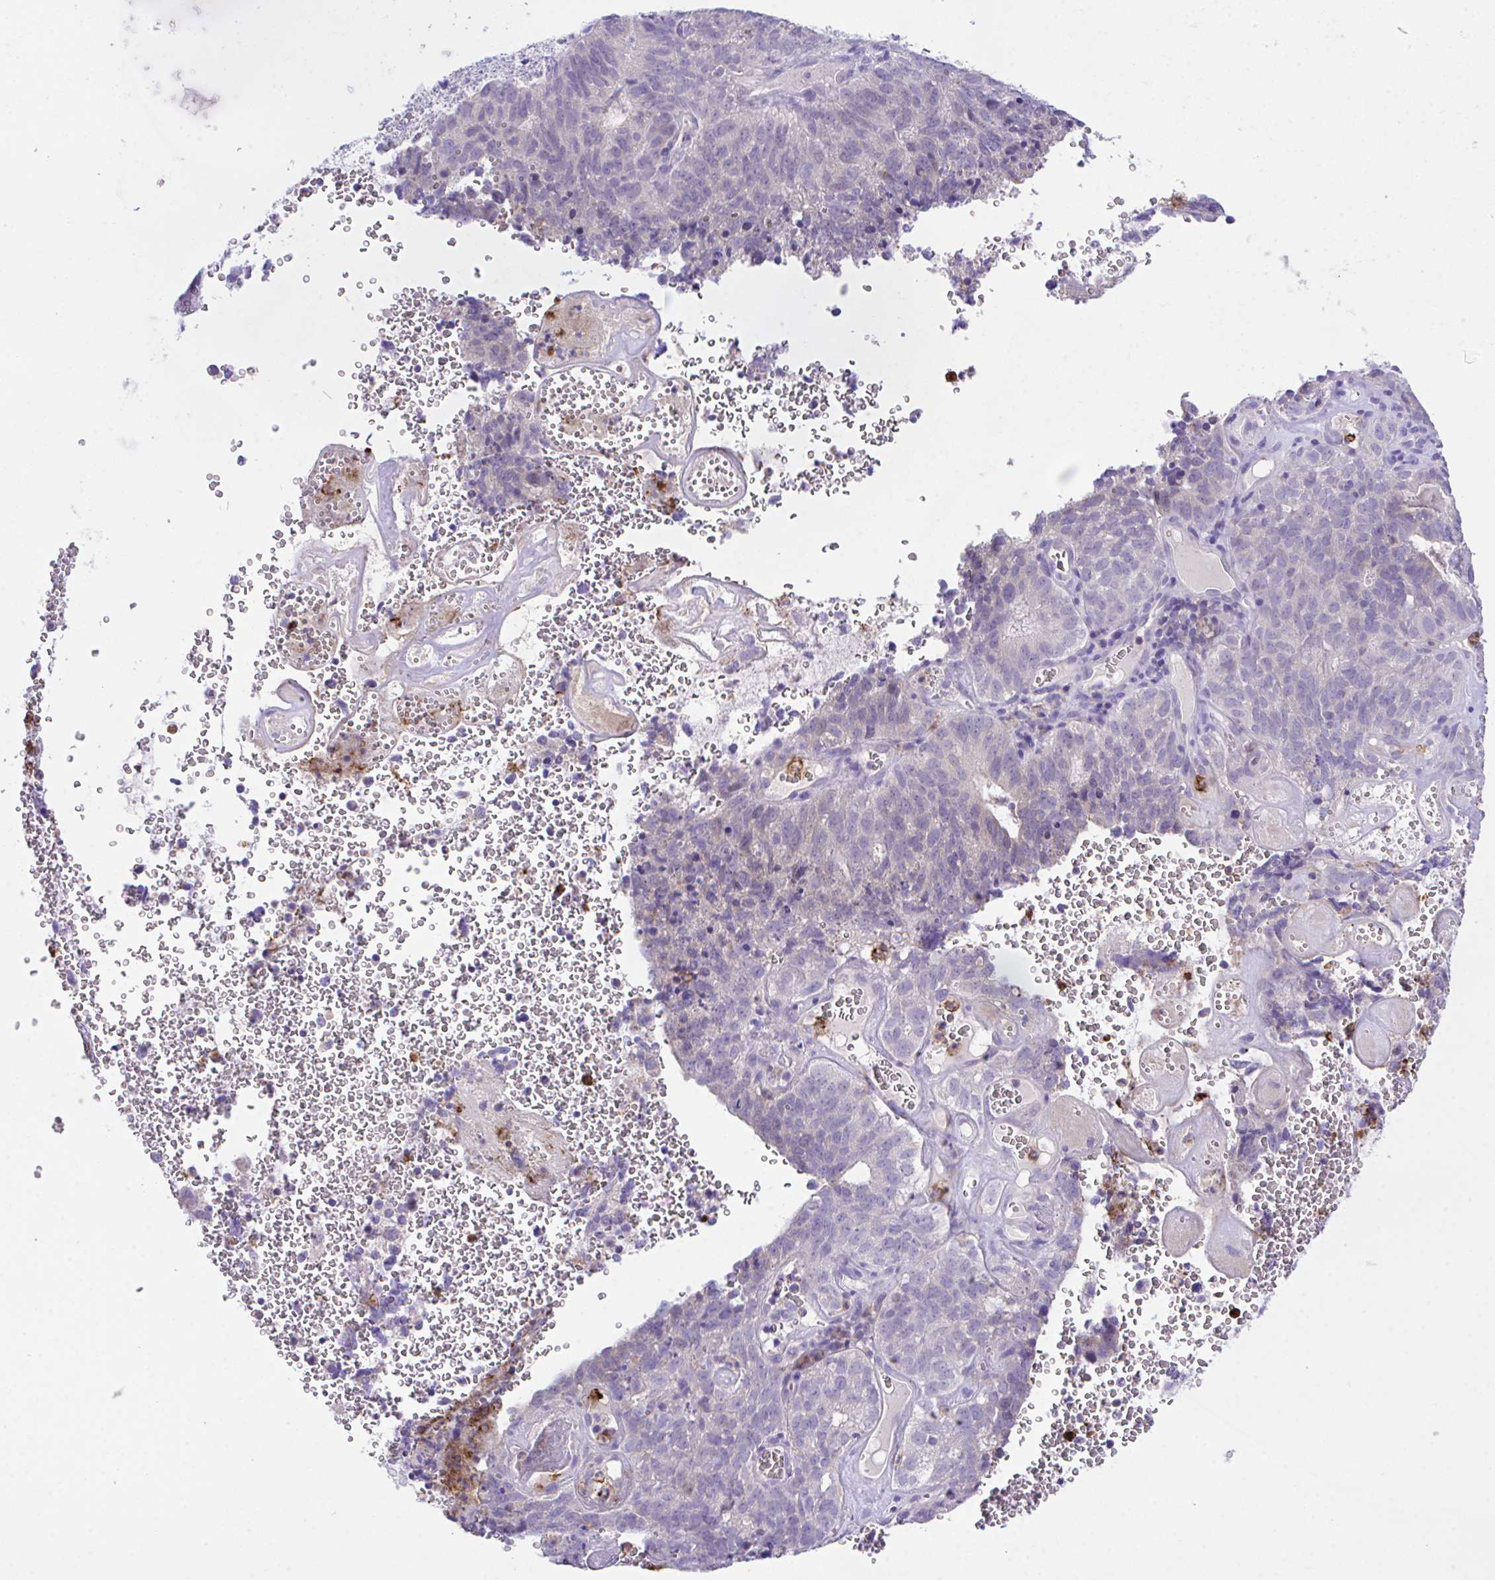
{"staining": {"intensity": "negative", "quantity": "none", "location": "none"}, "tissue": "cervical cancer", "cell_type": "Tumor cells", "image_type": "cancer", "snomed": [{"axis": "morphology", "description": "Adenocarcinoma, NOS"}, {"axis": "topography", "description": "Cervix"}], "caption": "A photomicrograph of human adenocarcinoma (cervical) is negative for staining in tumor cells. (DAB (3,3'-diaminobenzidine) immunohistochemistry, high magnification).", "gene": "HOXB4", "patient": {"sex": "female", "age": 38}}